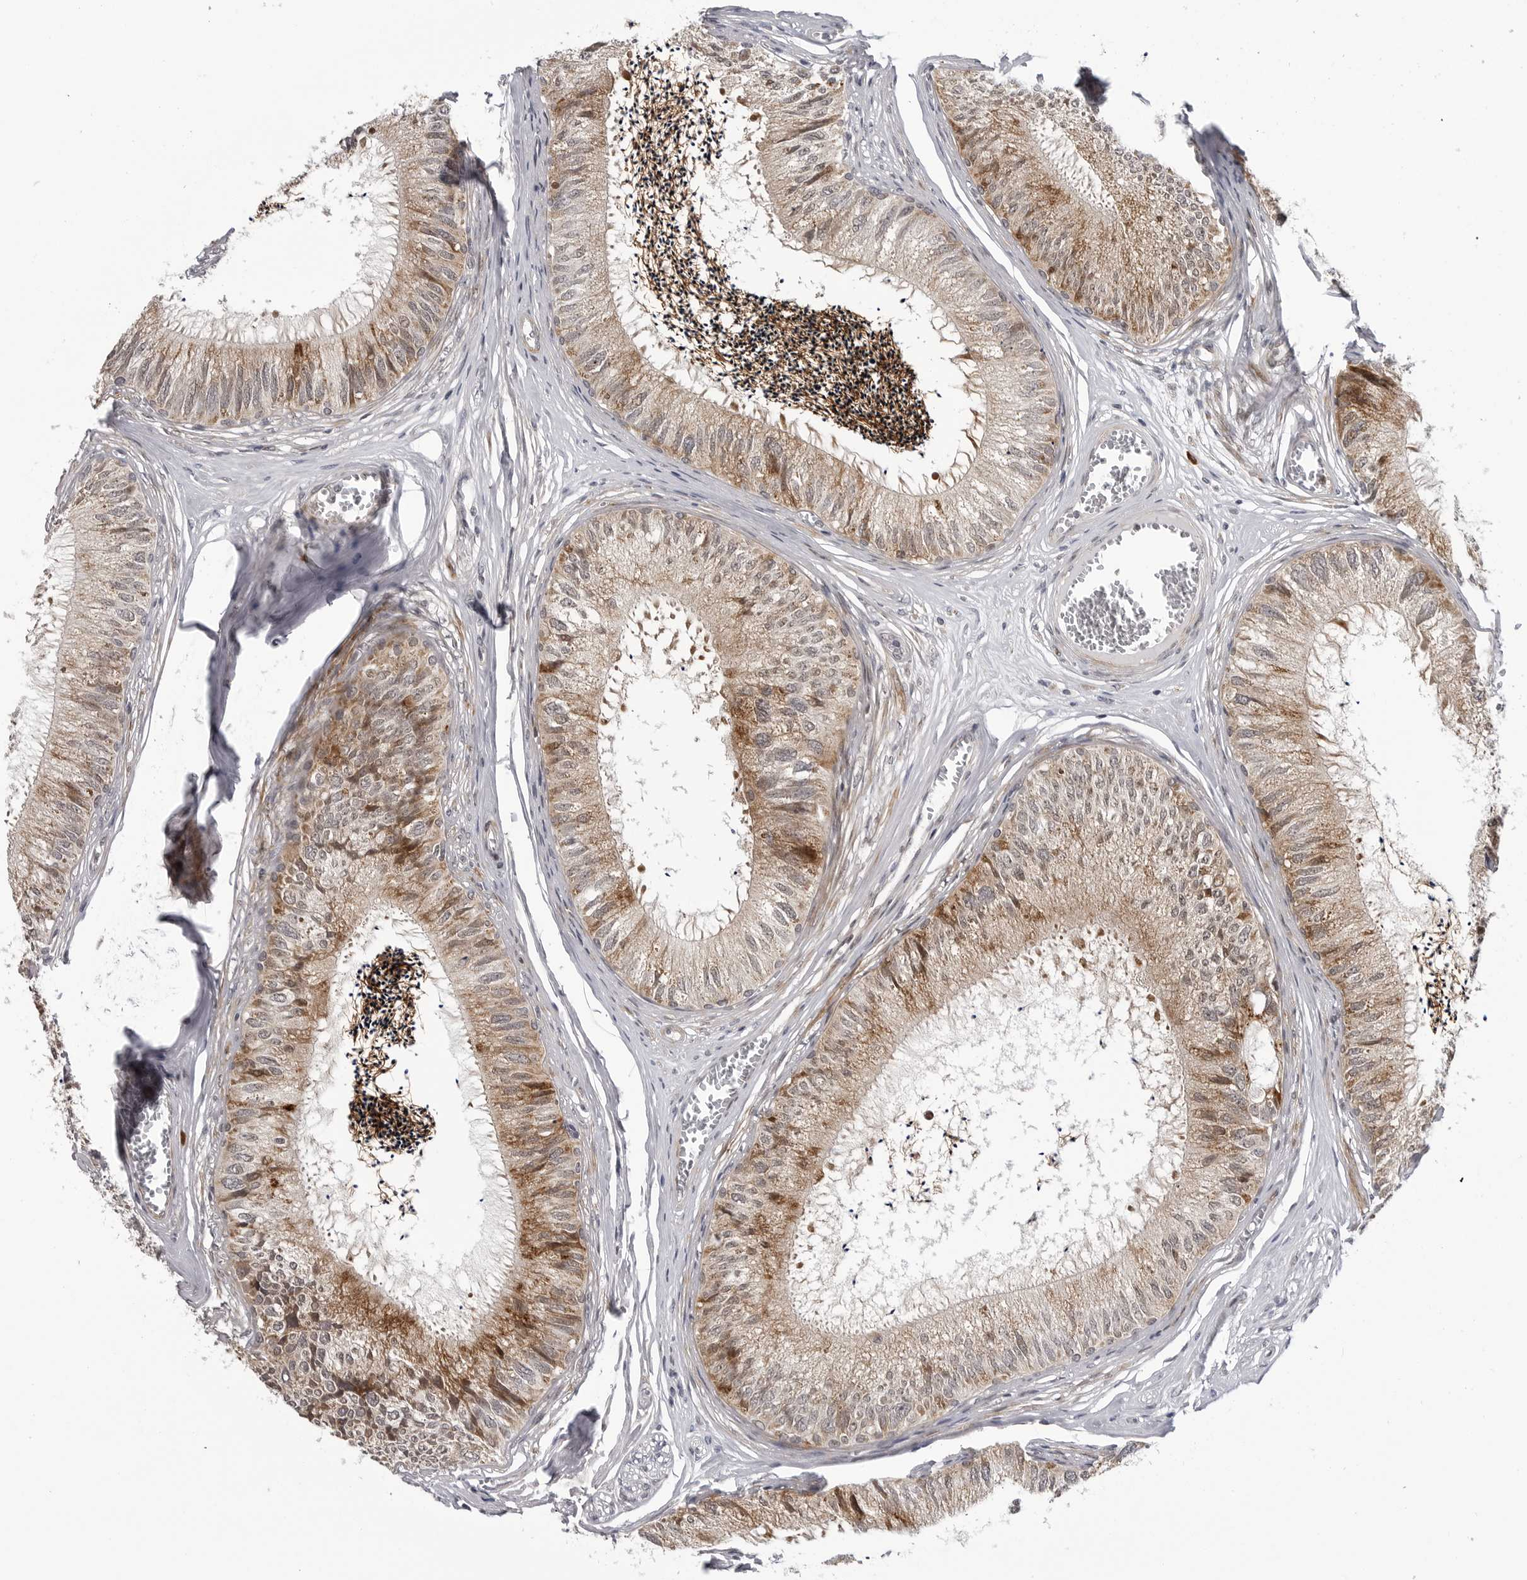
{"staining": {"intensity": "strong", "quantity": "25%-75%", "location": "cytoplasmic/membranous"}, "tissue": "epididymis", "cell_type": "Glandular cells", "image_type": "normal", "snomed": [{"axis": "morphology", "description": "Normal tissue, NOS"}, {"axis": "topography", "description": "Epididymis"}], "caption": "Human epididymis stained with a brown dye demonstrates strong cytoplasmic/membranous positive expression in about 25%-75% of glandular cells.", "gene": "ADAMTS5", "patient": {"sex": "male", "age": 79}}